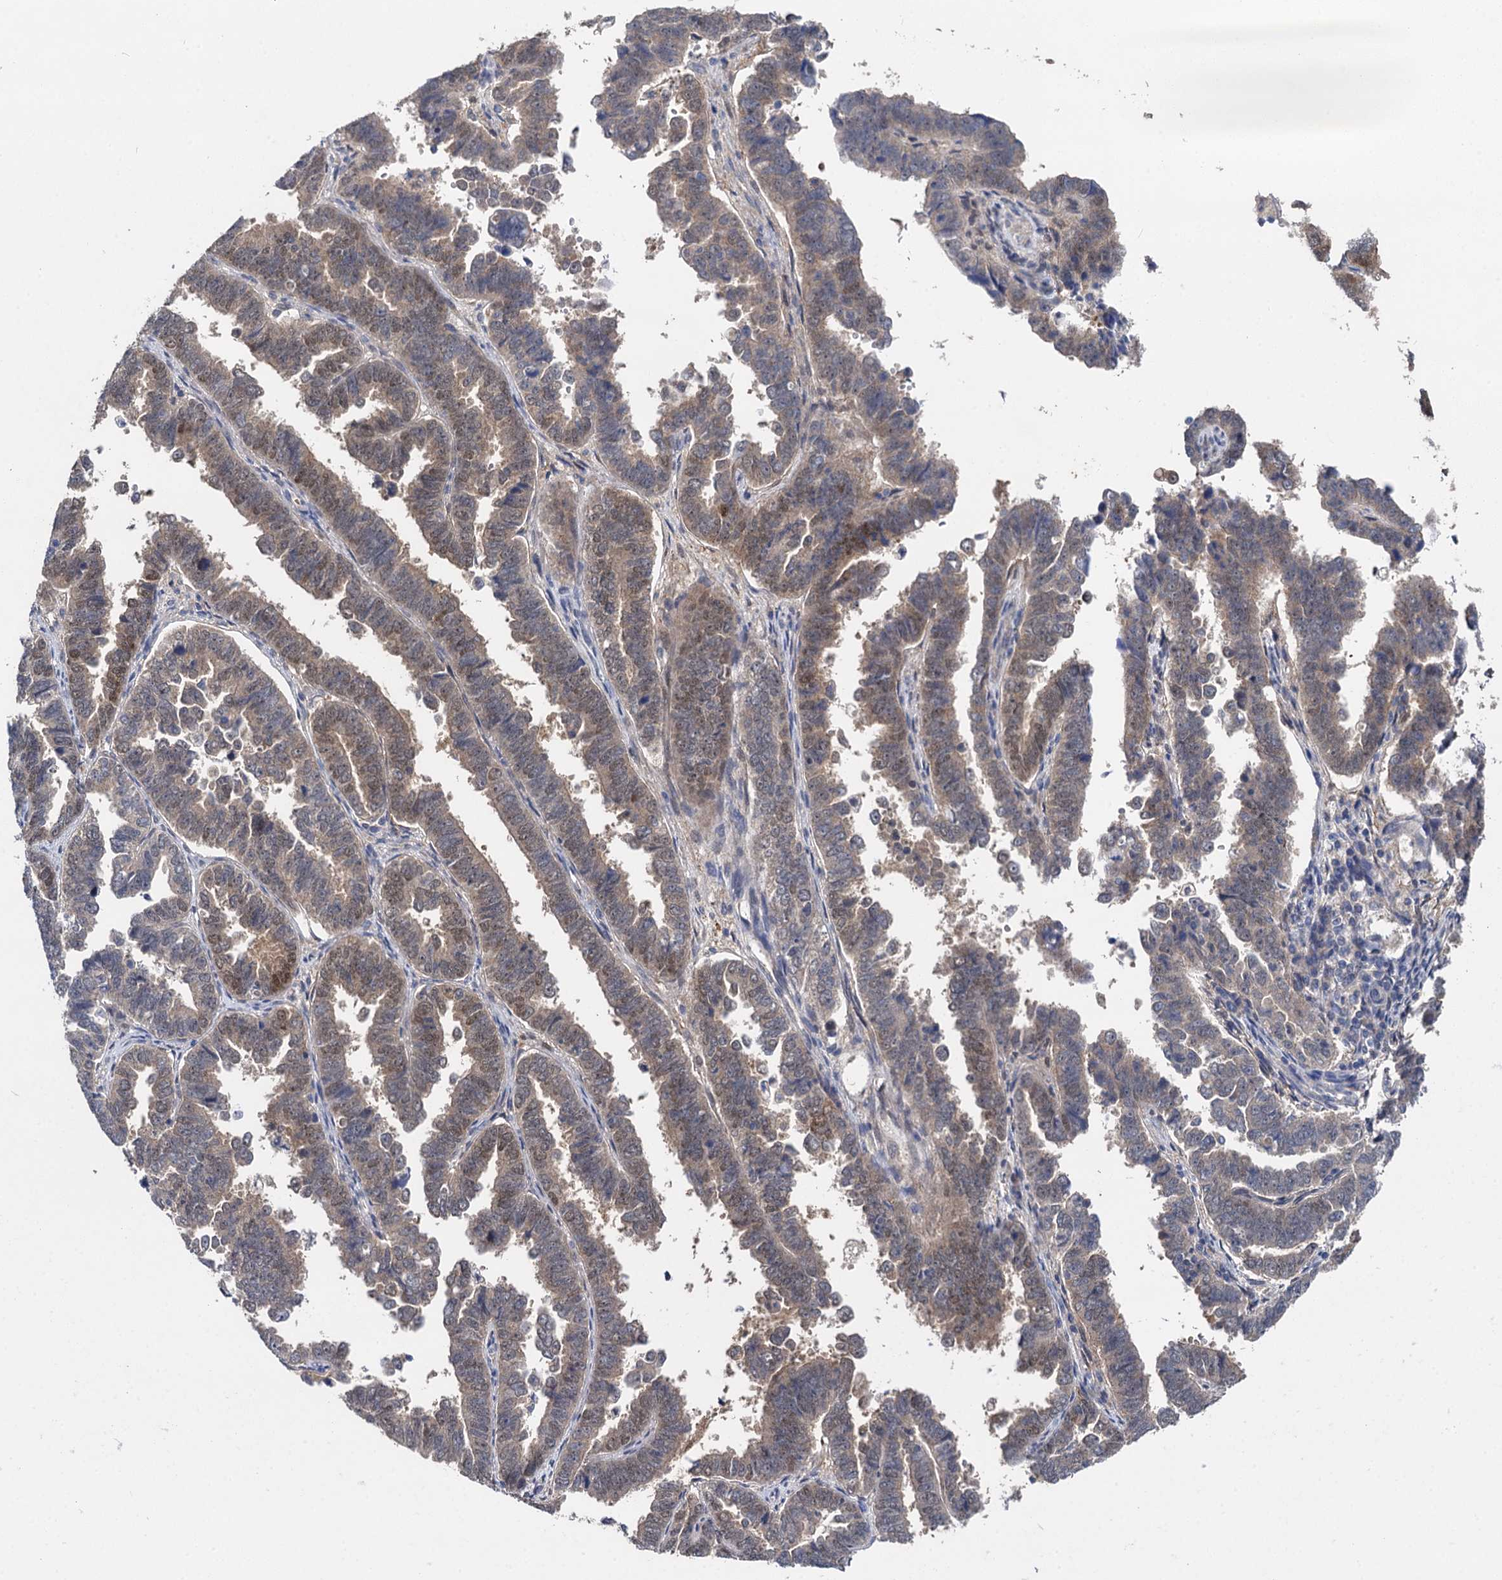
{"staining": {"intensity": "weak", "quantity": "25%-75%", "location": "cytoplasmic/membranous"}, "tissue": "endometrial cancer", "cell_type": "Tumor cells", "image_type": "cancer", "snomed": [{"axis": "morphology", "description": "Adenocarcinoma, NOS"}, {"axis": "topography", "description": "Endometrium"}], "caption": "Protein staining of endometrial cancer tissue demonstrates weak cytoplasmic/membranous staining in approximately 25%-75% of tumor cells.", "gene": "GSTM3", "patient": {"sex": "female", "age": 75}}